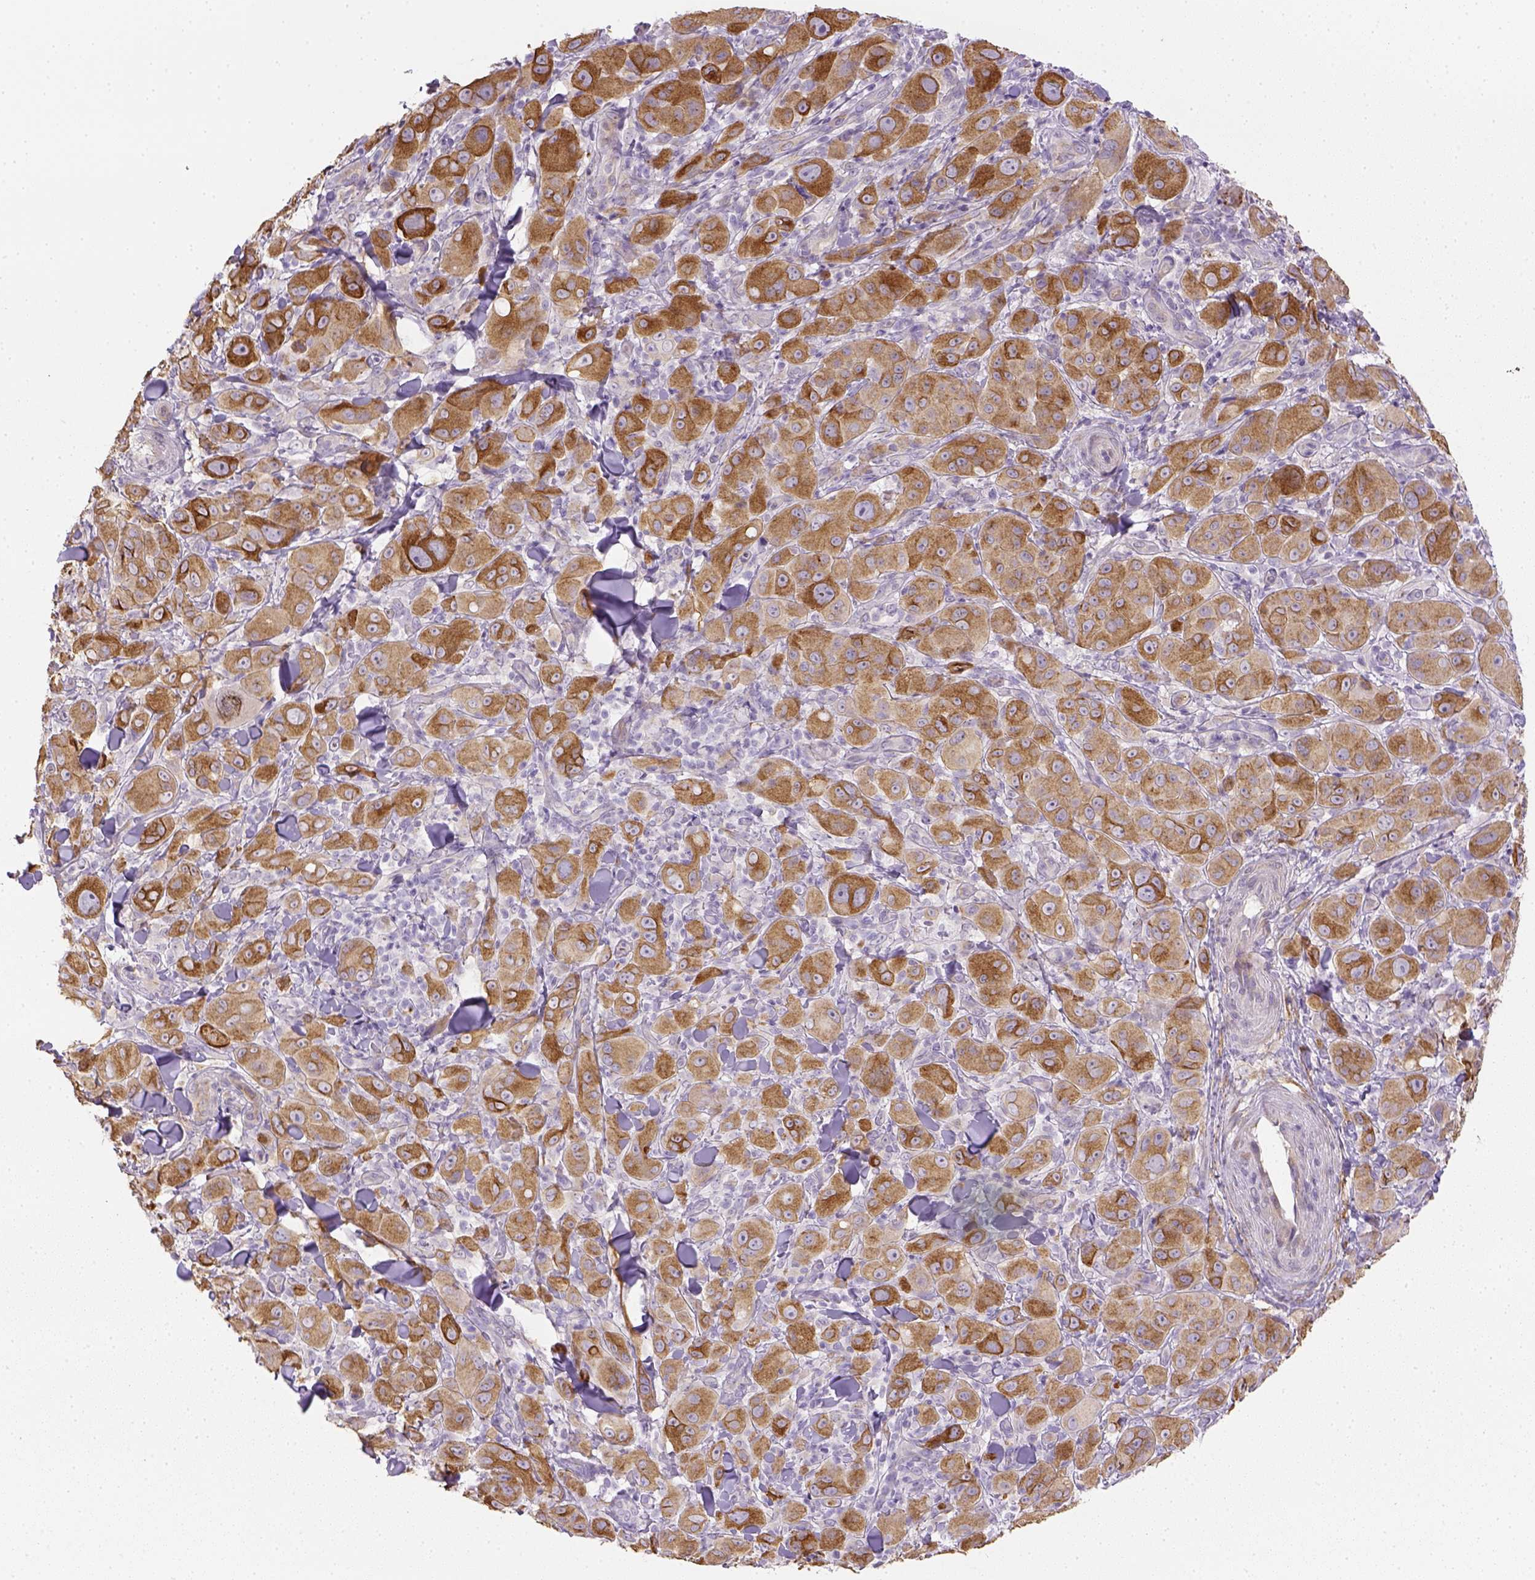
{"staining": {"intensity": "moderate", "quantity": ">75%", "location": "cytoplasmic/membranous"}, "tissue": "melanoma", "cell_type": "Tumor cells", "image_type": "cancer", "snomed": [{"axis": "morphology", "description": "Malignant melanoma, NOS"}, {"axis": "topography", "description": "Skin"}], "caption": "Human melanoma stained with a protein marker displays moderate staining in tumor cells.", "gene": "CACNB1", "patient": {"sex": "female", "age": 87}}